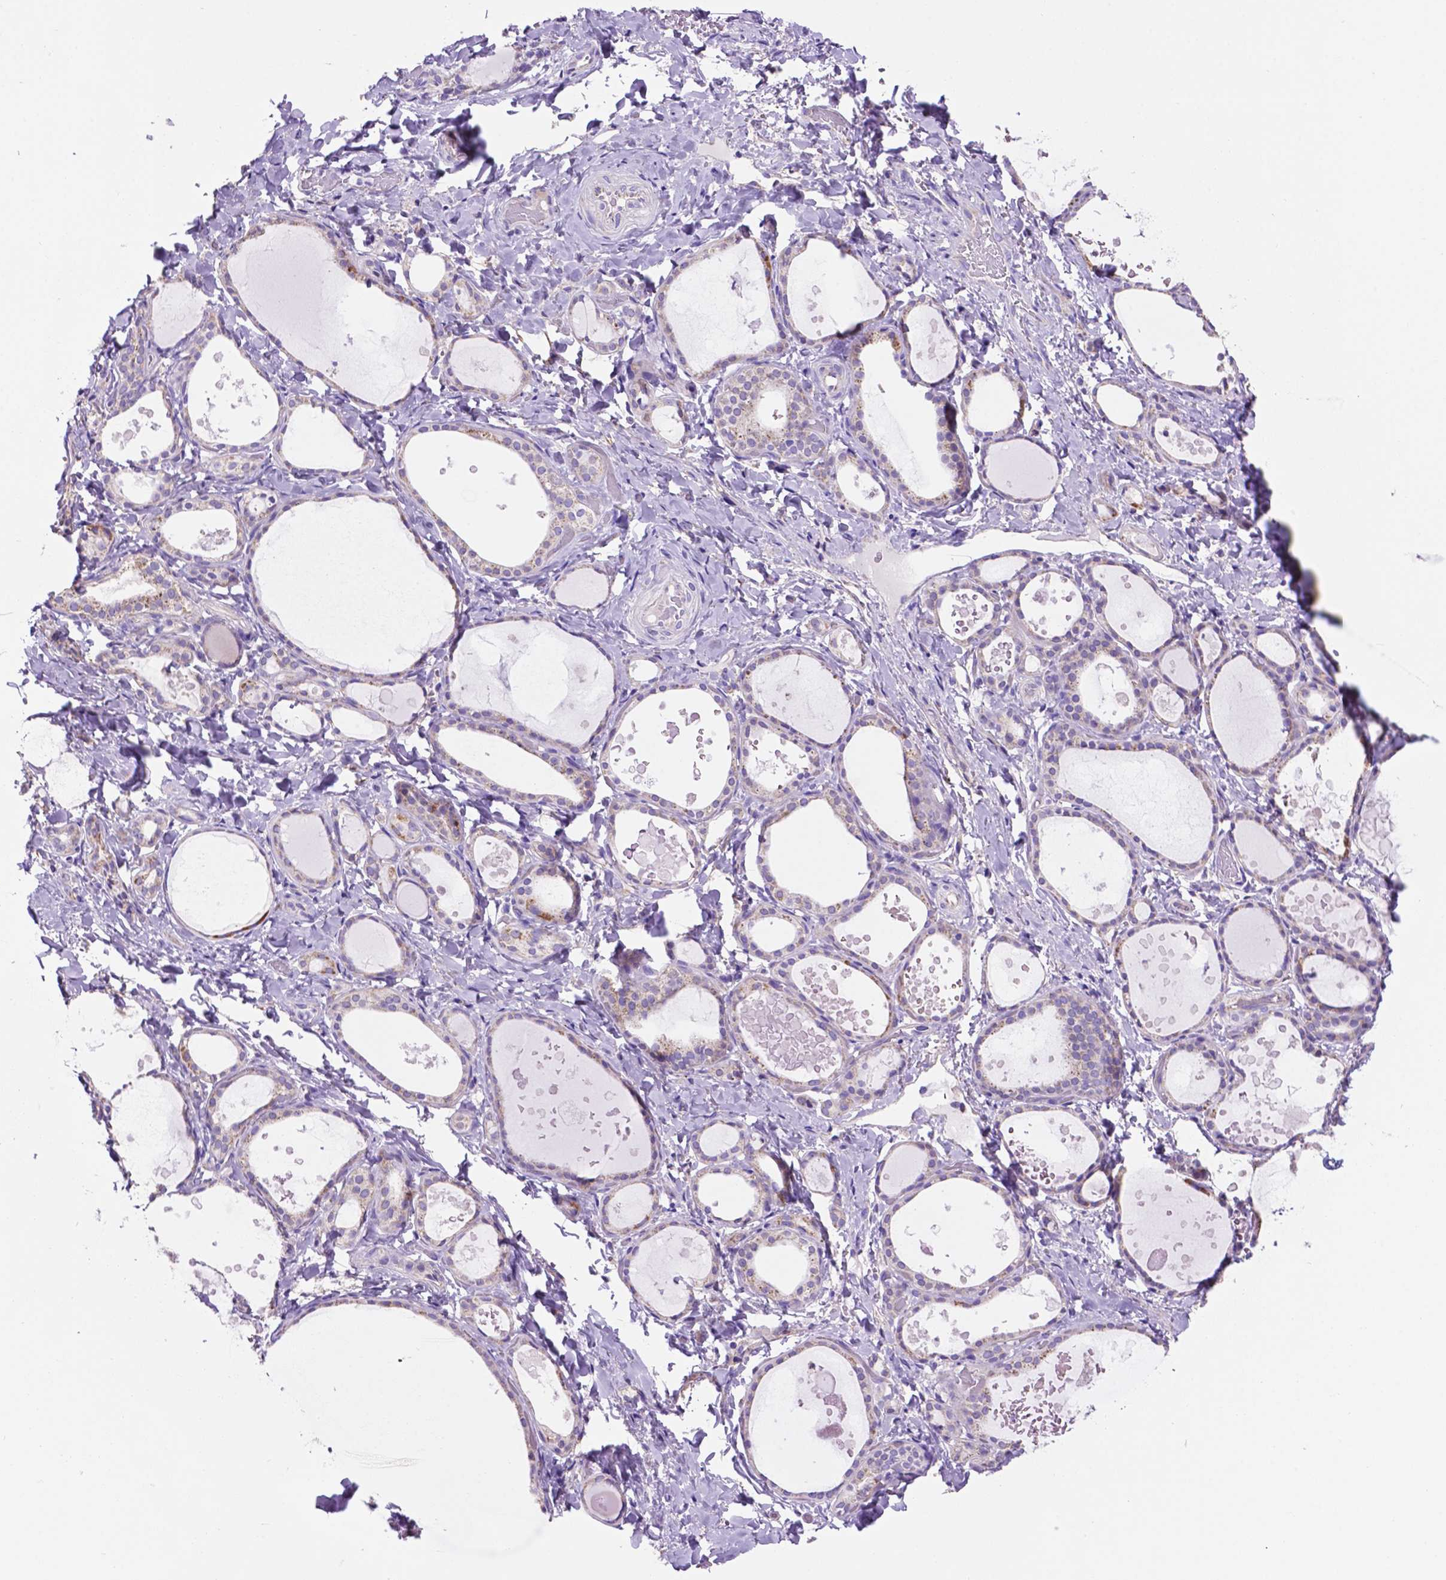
{"staining": {"intensity": "weak", "quantity": "25%-75%", "location": "cytoplasmic/membranous"}, "tissue": "thyroid gland", "cell_type": "Glandular cells", "image_type": "normal", "snomed": [{"axis": "morphology", "description": "Normal tissue, NOS"}, {"axis": "topography", "description": "Thyroid gland"}], "caption": "The histopathology image exhibits staining of benign thyroid gland, revealing weak cytoplasmic/membranous protein positivity (brown color) within glandular cells.", "gene": "TMEM121B", "patient": {"sex": "female", "age": 56}}